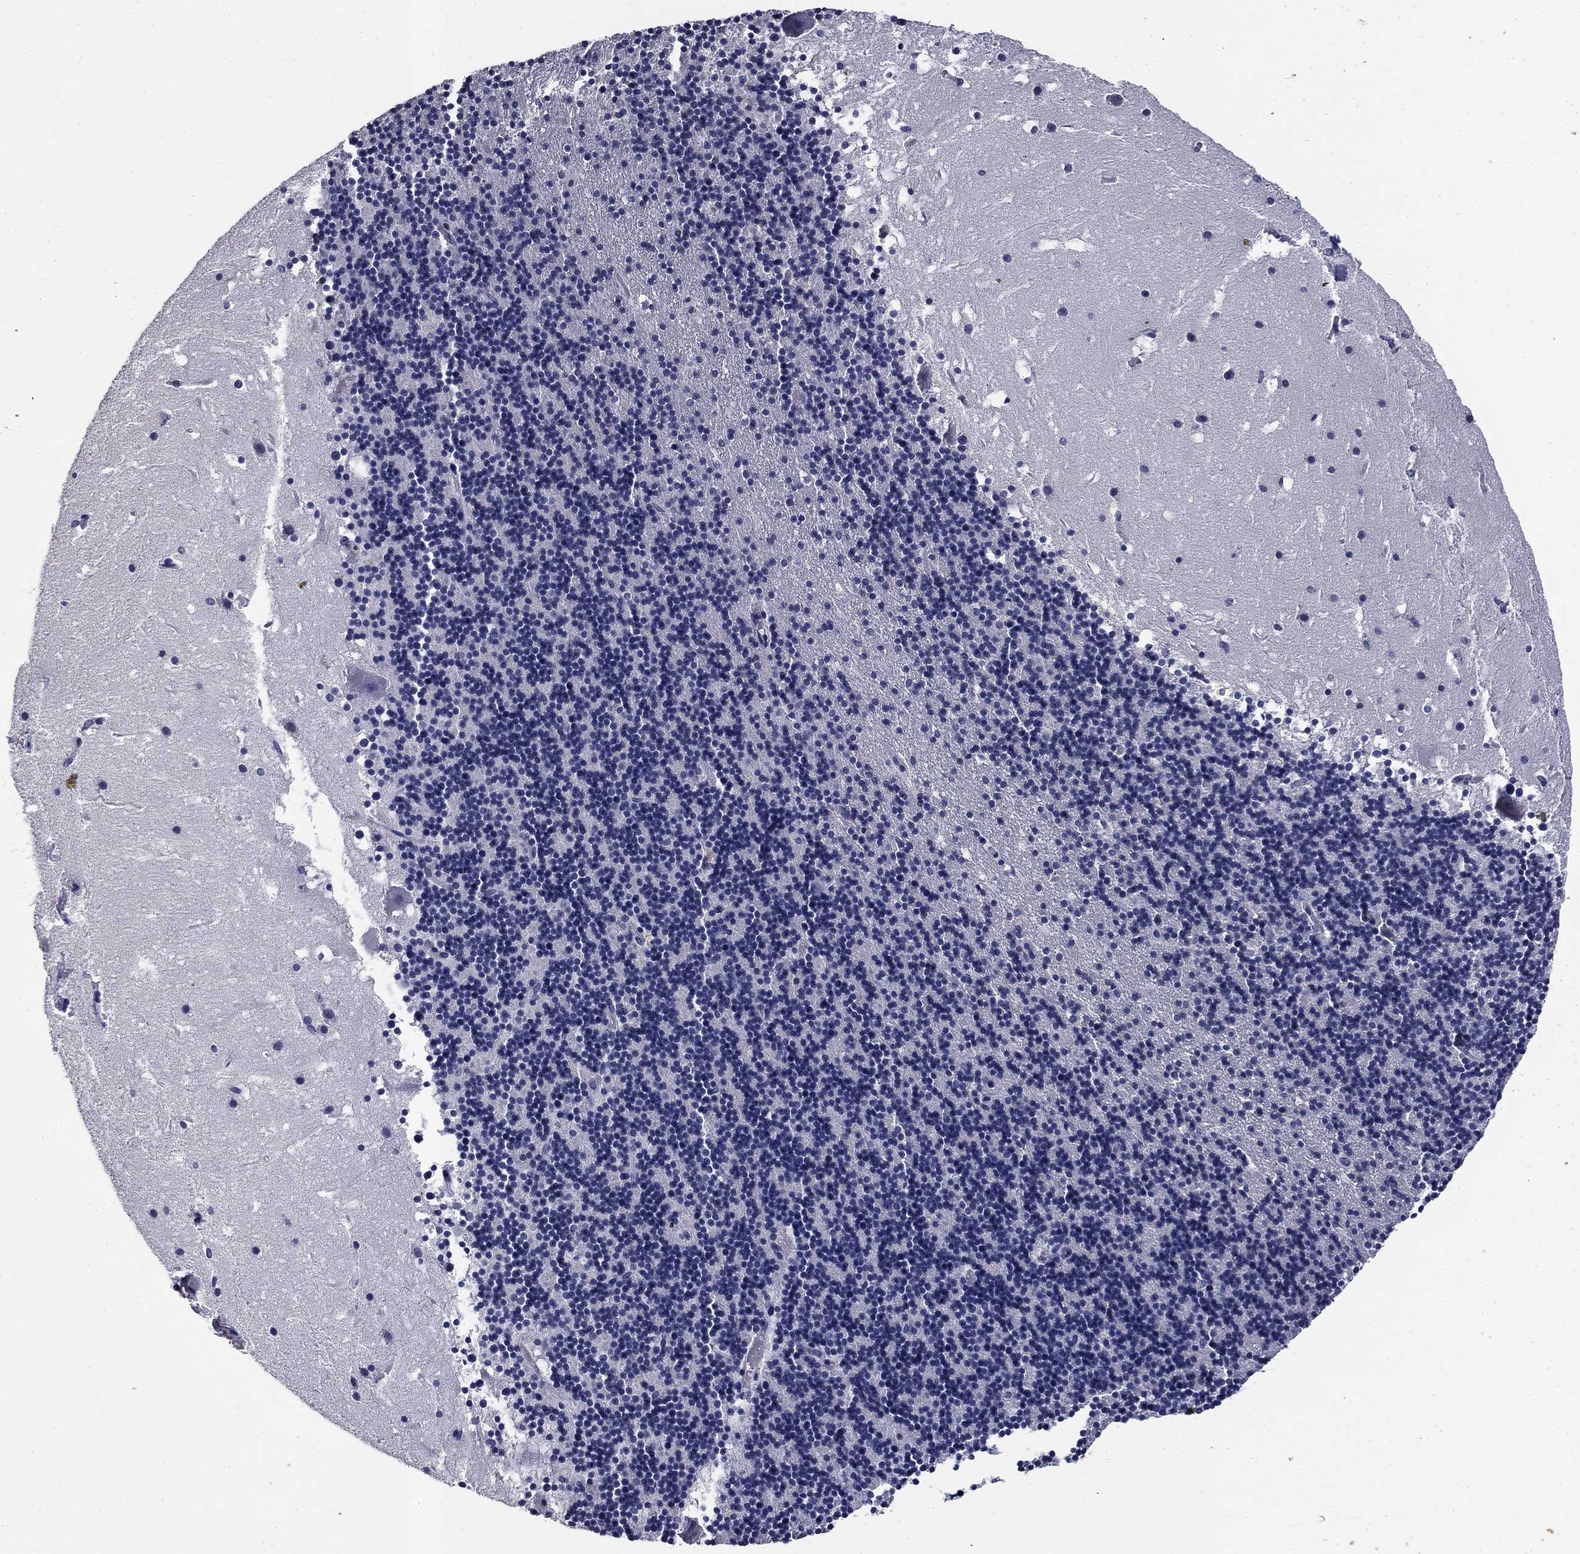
{"staining": {"intensity": "negative", "quantity": "none", "location": "none"}, "tissue": "cerebellum", "cell_type": "Cells in granular layer", "image_type": "normal", "snomed": [{"axis": "morphology", "description": "Normal tissue, NOS"}, {"axis": "topography", "description": "Cerebellum"}], "caption": "IHC of unremarkable human cerebellum exhibits no staining in cells in granular layer. (DAB immunohistochemistry (IHC) with hematoxylin counter stain).", "gene": "SPATA33", "patient": {"sex": "male", "age": 37}}